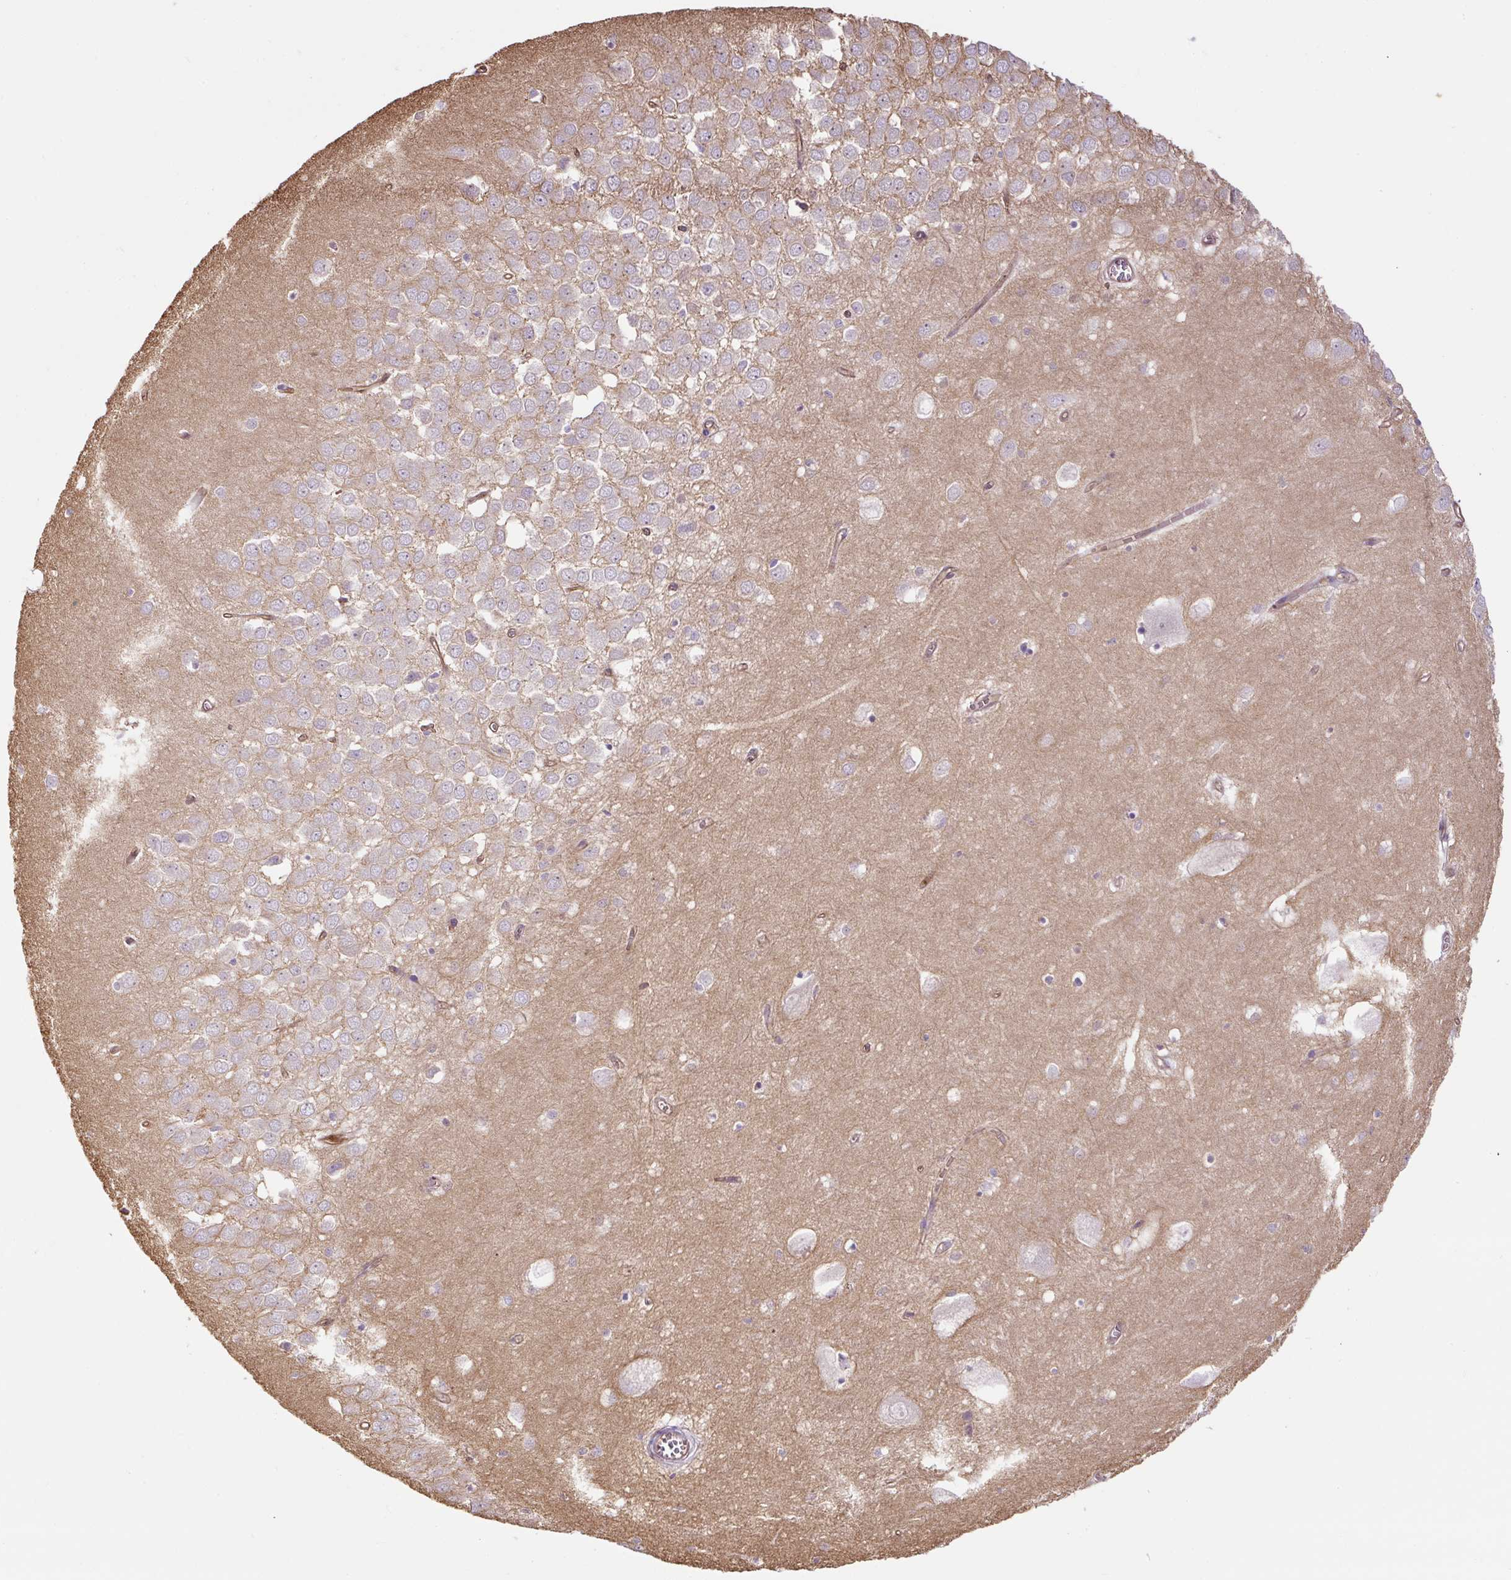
{"staining": {"intensity": "negative", "quantity": "none", "location": "none"}, "tissue": "hippocampus", "cell_type": "Glial cells", "image_type": "normal", "snomed": [{"axis": "morphology", "description": "Normal tissue, NOS"}, {"axis": "topography", "description": "Hippocampus"}], "caption": "An image of hippocampus stained for a protein exhibits no brown staining in glial cells. Brightfield microscopy of IHC stained with DAB (3,3'-diaminobenzidine) (brown) and hematoxylin (blue), captured at high magnification.", "gene": "B3GALT5", "patient": {"sex": "female", "age": 64}}